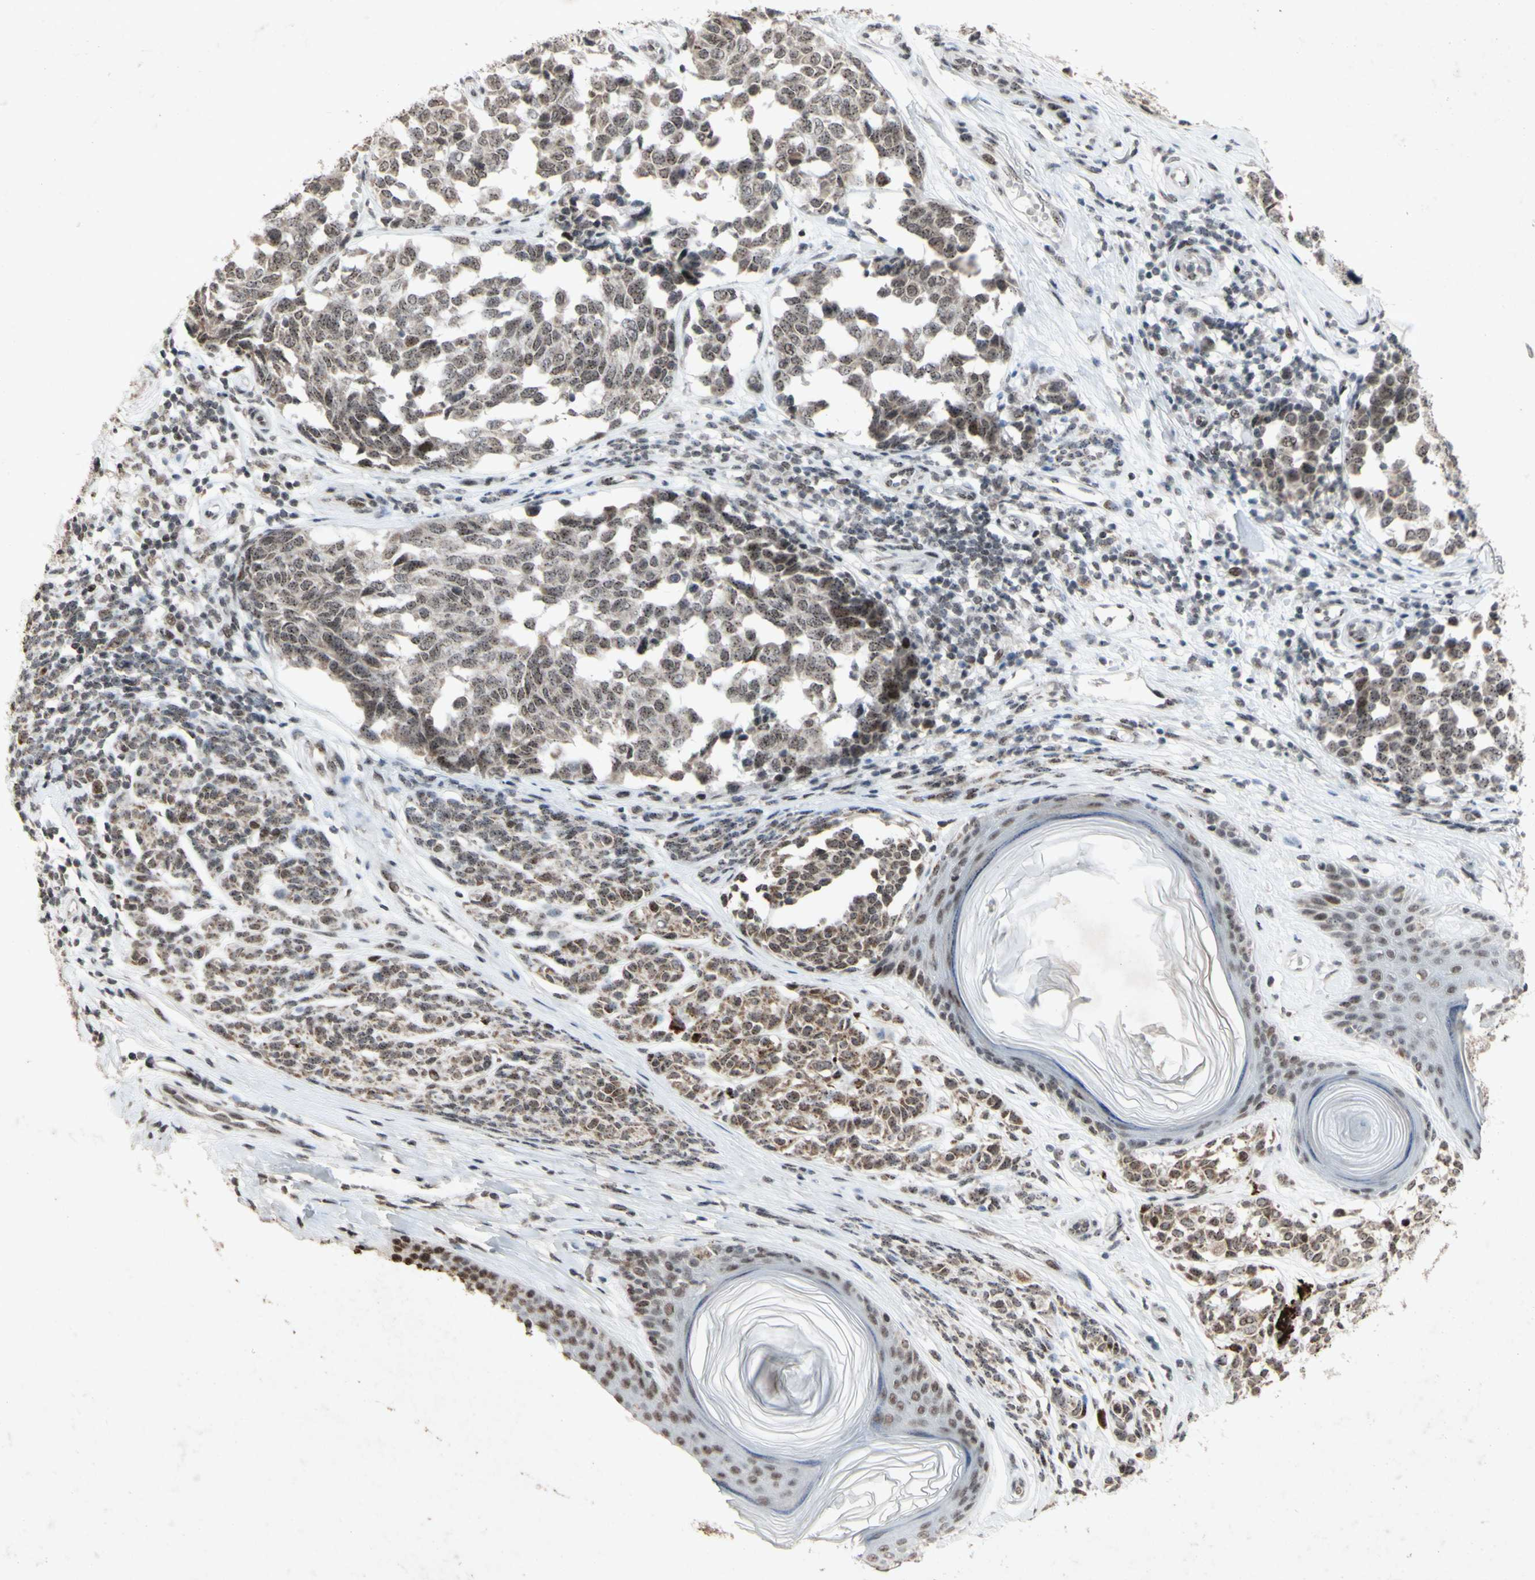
{"staining": {"intensity": "moderate", "quantity": "25%-75%", "location": "nuclear"}, "tissue": "melanoma", "cell_type": "Tumor cells", "image_type": "cancer", "snomed": [{"axis": "morphology", "description": "Malignant melanoma, NOS"}, {"axis": "topography", "description": "Skin"}], "caption": "IHC (DAB) staining of human malignant melanoma exhibits moderate nuclear protein expression in about 25%-75% of tumor cells.", "gene": "CENPB", "patient": {"sex": "female", "age": 64}}